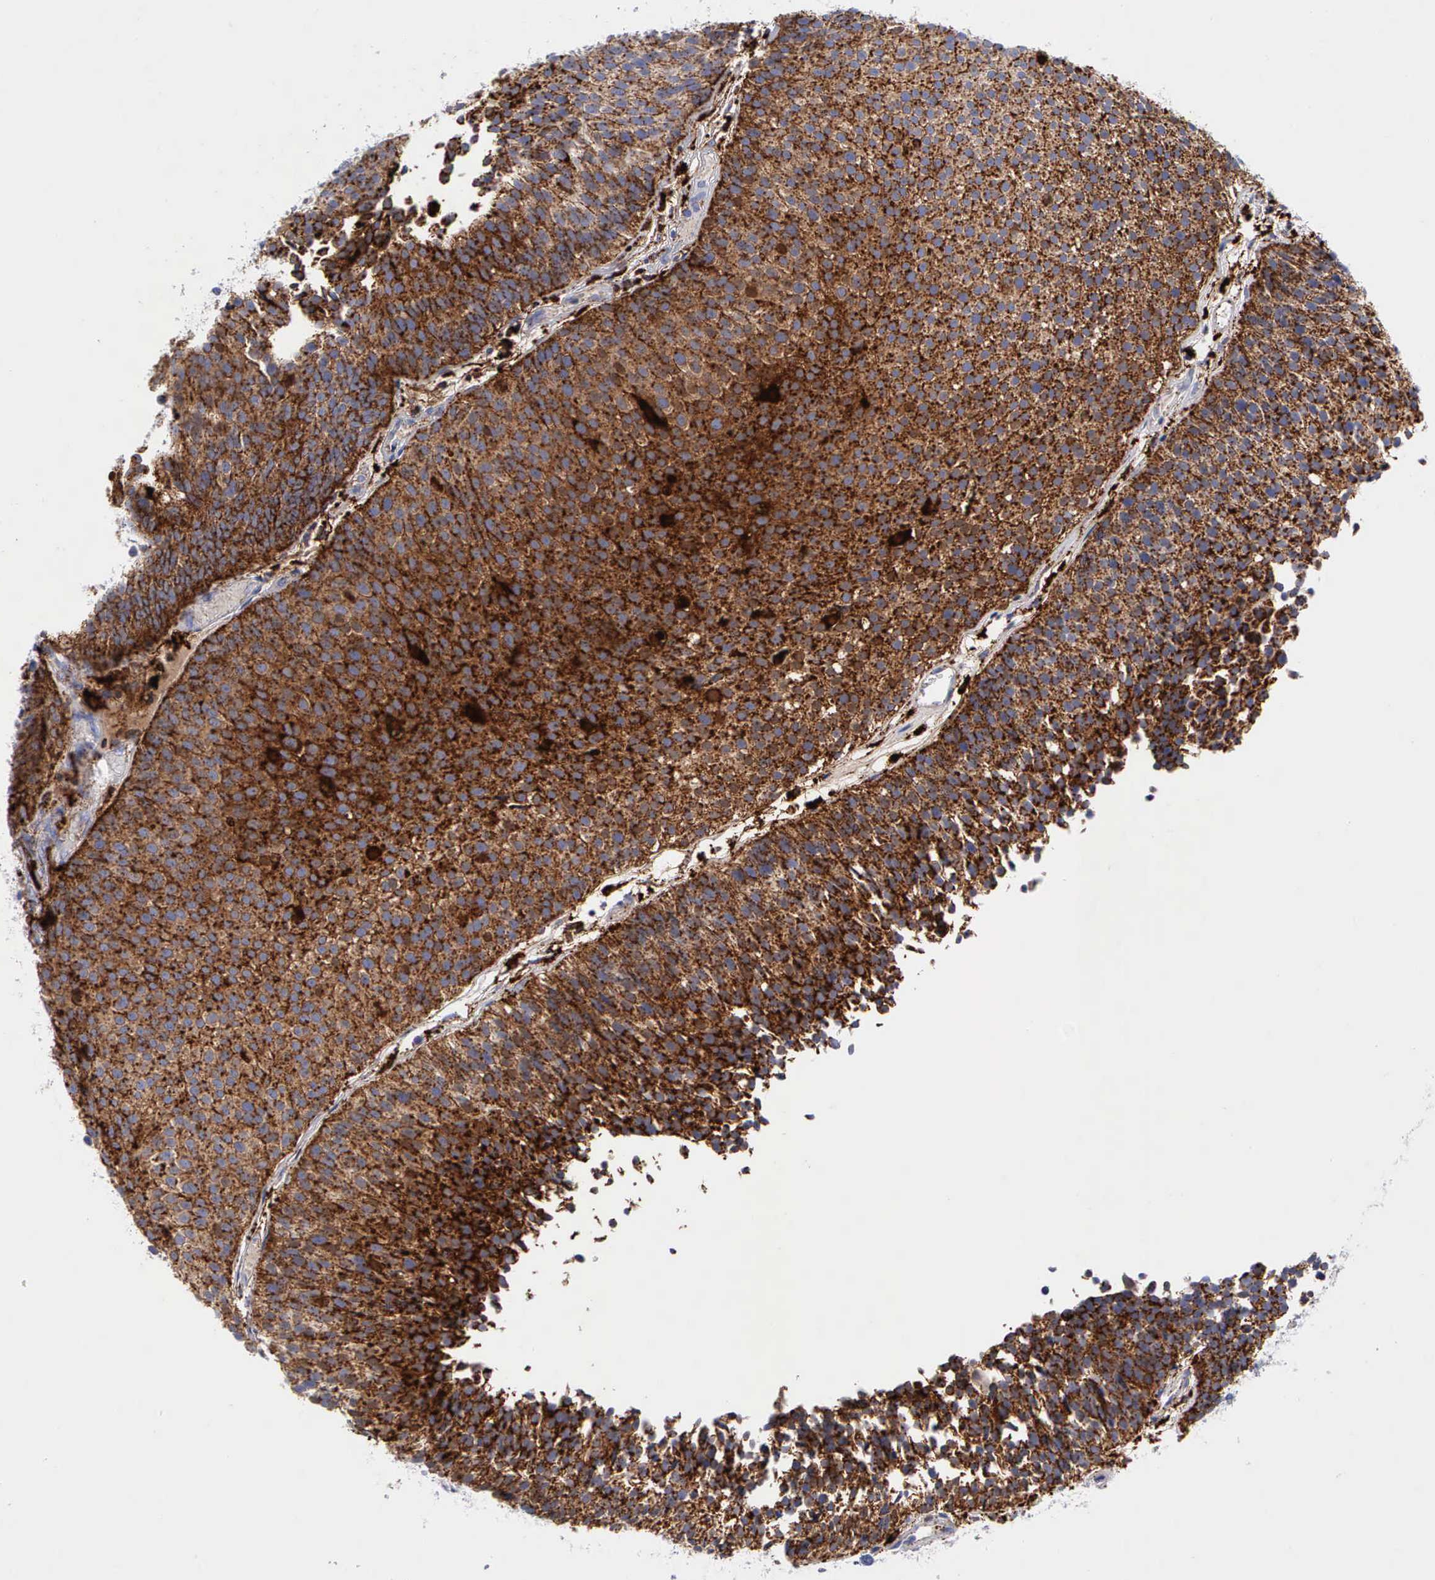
{"staining": {"intensity": "strong", "quantity": ">75%", "location": "cytoplasmic/membranous"}, "tissue": "urothelial cancer", "cell_type": "Tumor cells", "image_type": "cancer", "snomed": [{"axis": "morphology", "description": "Urothelial carcinoma, Low grade"}, {"axis": "topography", "description": "Urinary bladder"}], "caption": "Urothelial cancer stained with a brown dye displays strong cytoplasmic/membranous positive positivity in about >75% of tumor cells.", "gene": "CTSH", "patient": {"sex": "male", "age": 85}}